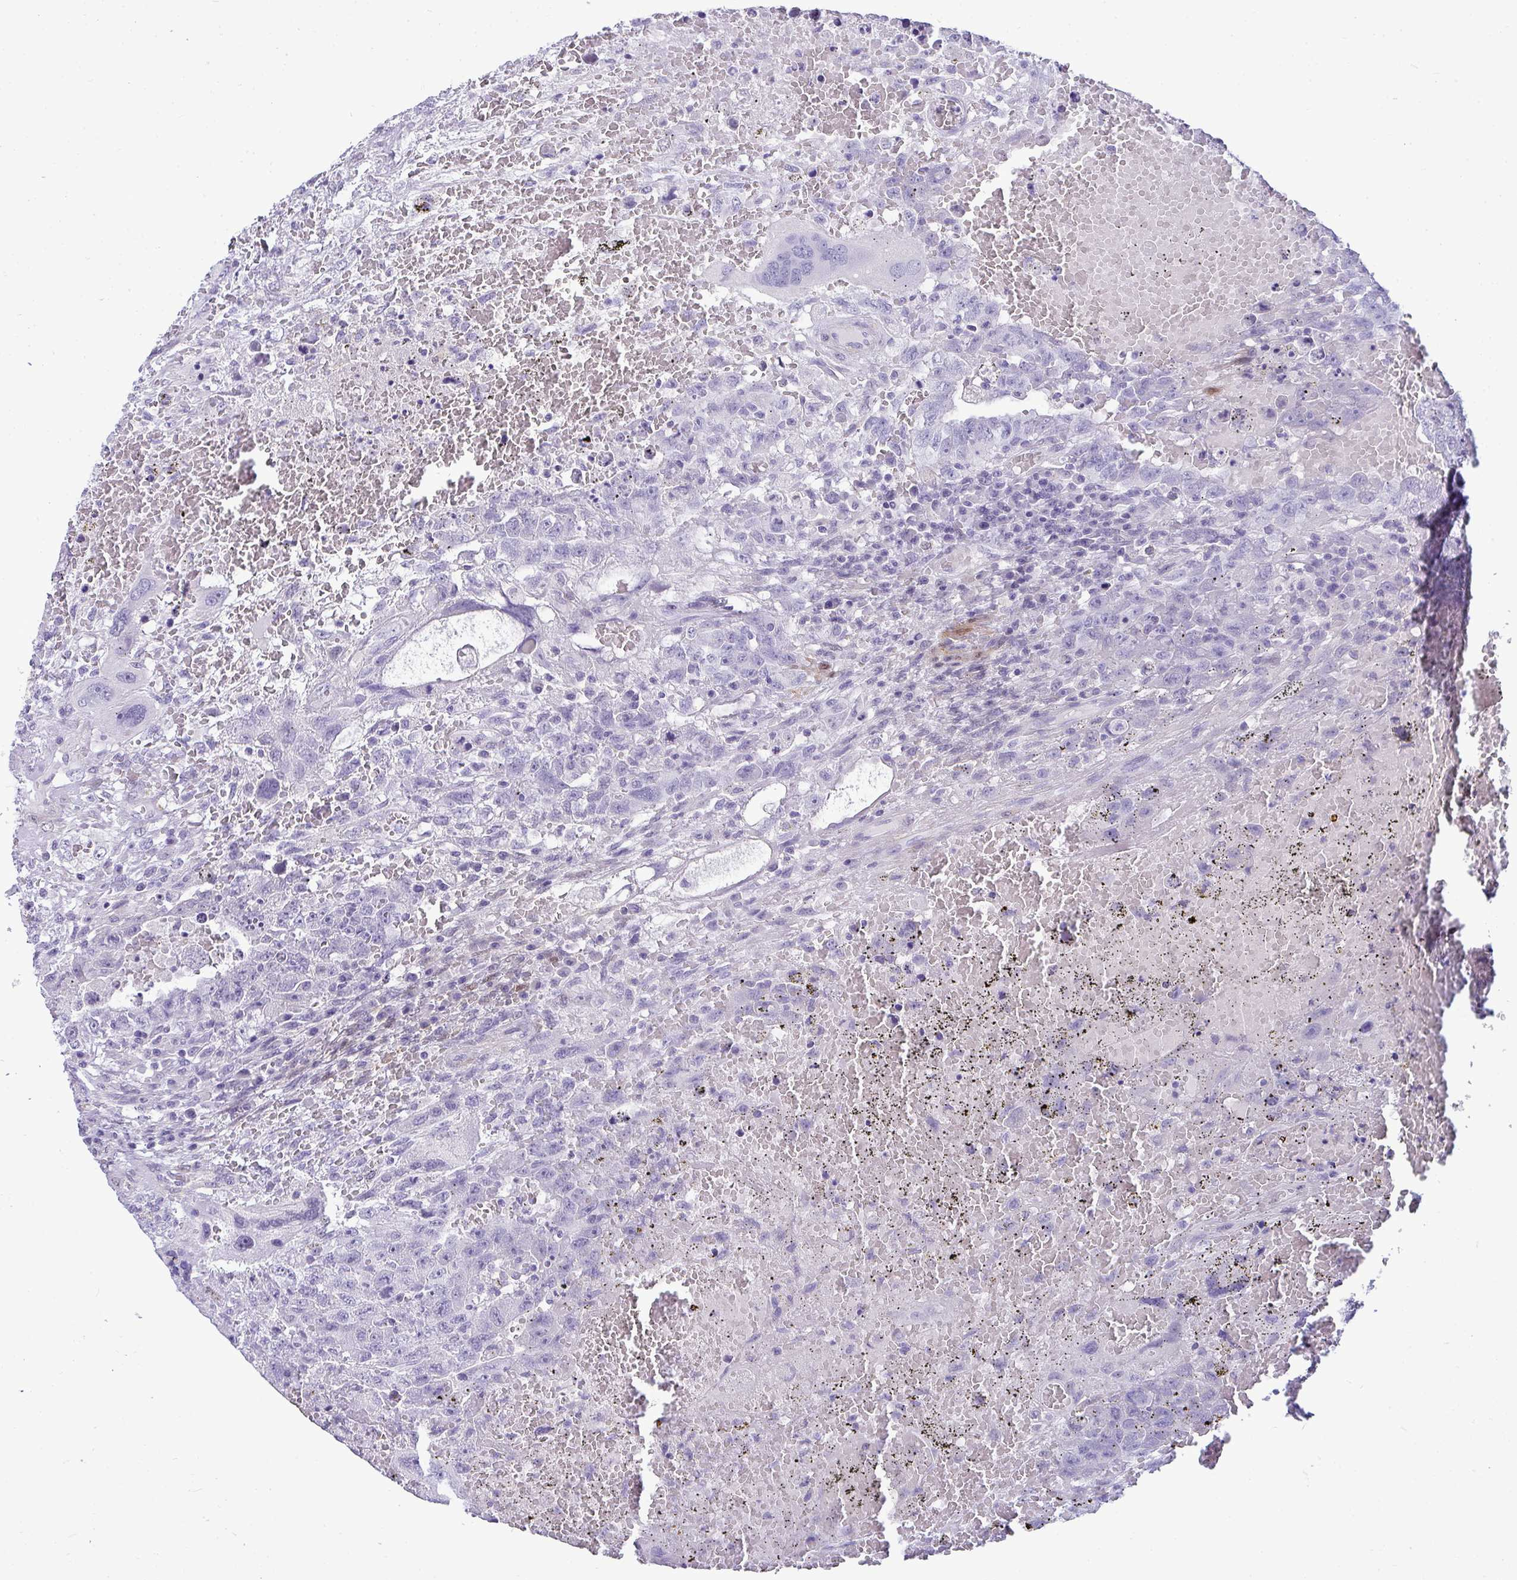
{"staining": {"intensity": "negative", "quantity": "none", "location": "none"}, "tissue": "testis cancer", "cell_type": "Tumor cells", "image_type": "cancer", "snomed": [{"axis": "morphology", "description": "Carcinoma, Embryonal, NOS"}, {"axis": "topography", "description": "Testis"}], "caption": "Tumor cells show no significant positivity in testis embryonal carcinoma. (Brightfield microscopy of DAB immunohistochemistry (IHC) at high magnification).", "gene": "HSPB6", "patient": {"sex": "male", "age": 26}}